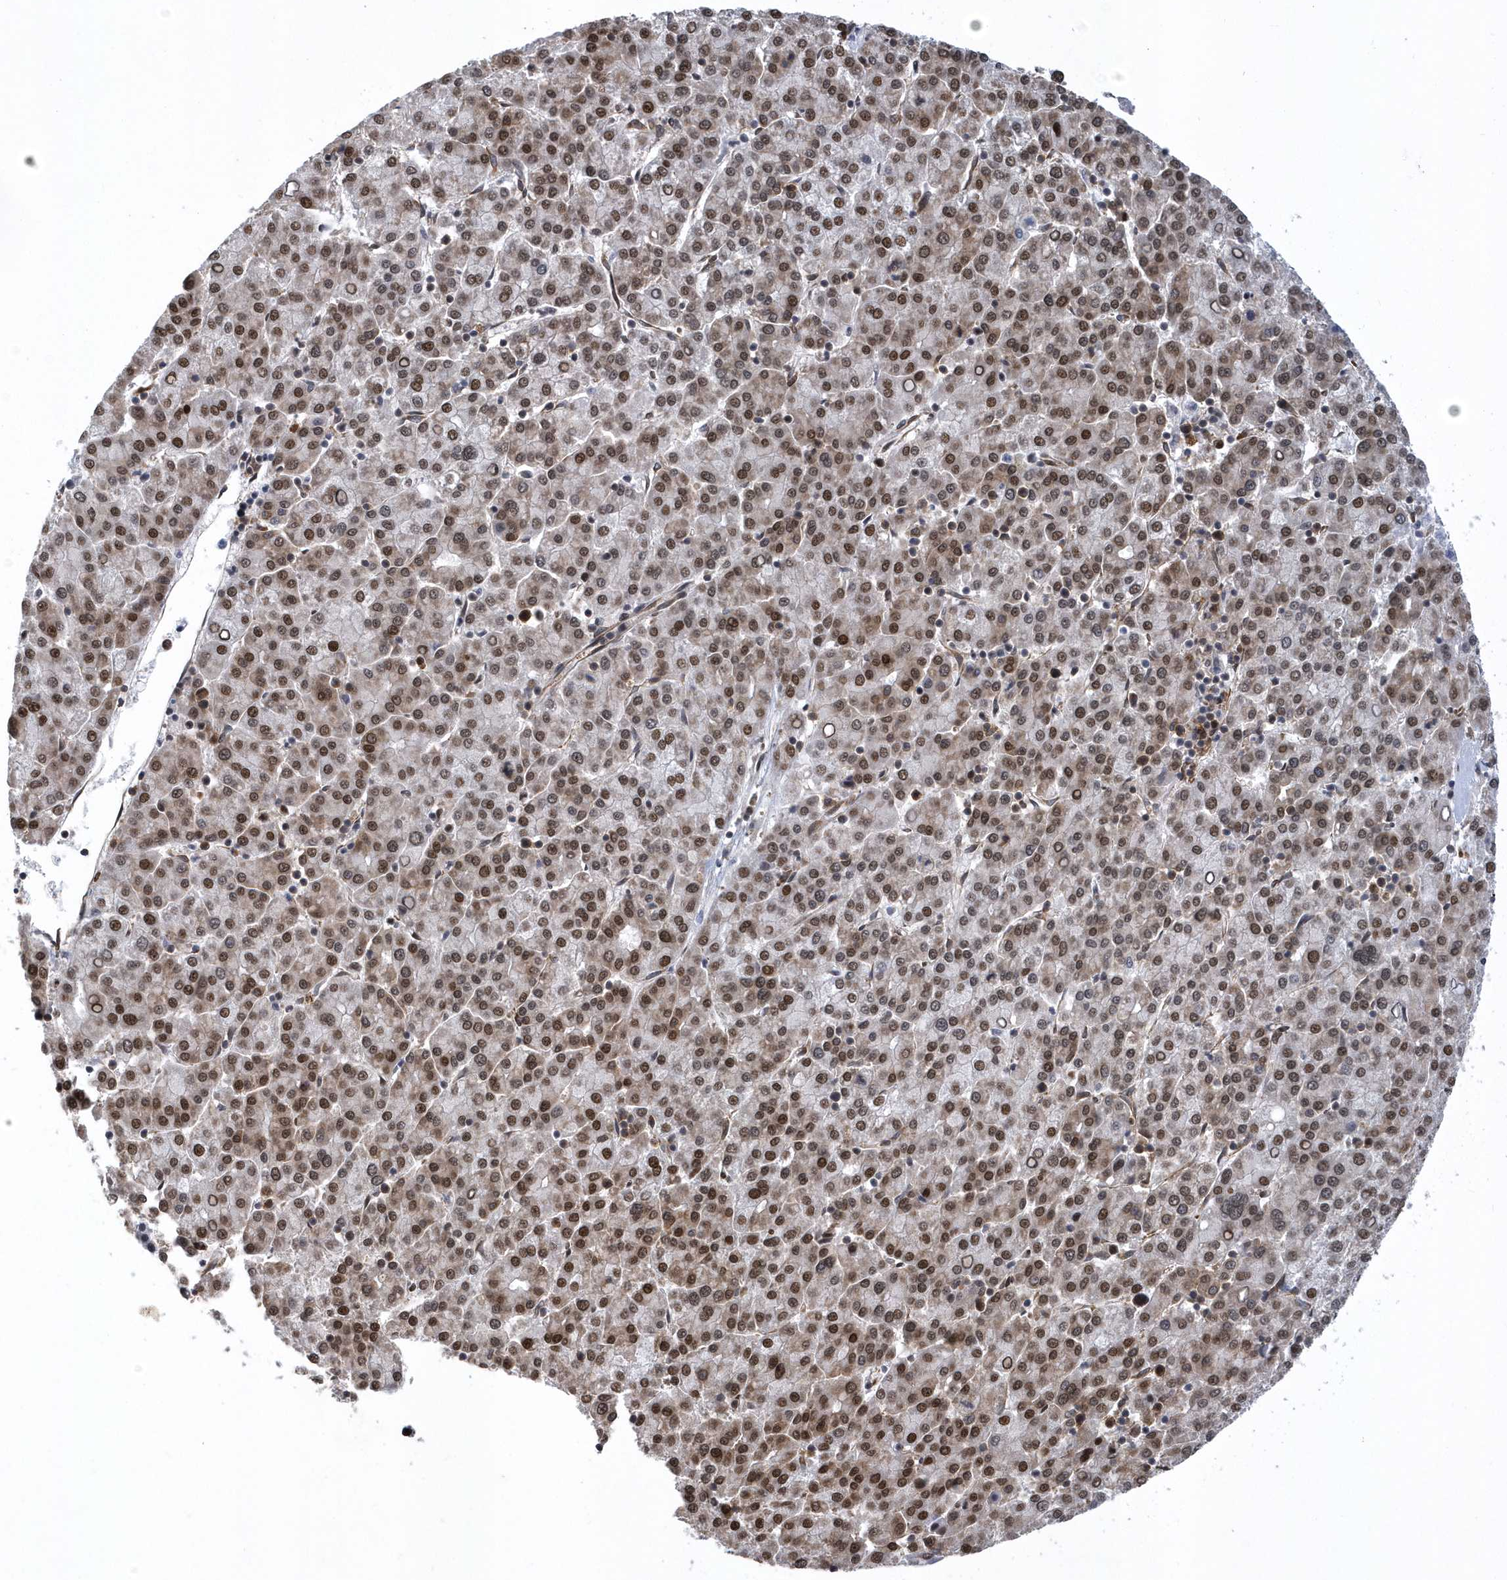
{"staining": {"intensity": "moderate", "quantity": ">75%", "location": "cytoplasmic/membranous,nuclear"}, "tissue": "liver cancer", "cell_type": "Tumor cells", "image_type": "cancer", "snomed": [{"axis": "morphology", "description": "Carcinoma, Hepatocellular, NOS"}, {"axis": "topography", "description": "Liver"}], "caption": "Brown immunohistochemical staining in human liver hepatocellular carcinoma shows moderate cytoplasmic/membranous and nuclear positivity in about >75% of tumor cells. The staining was performed using DAB to visualize the protein expression in brown, while the nuclei were stained in blue with hematoxylin (Magnification: 20x).", "gene": "PHF1", "patient": {"sex": "female", "age": 58}}